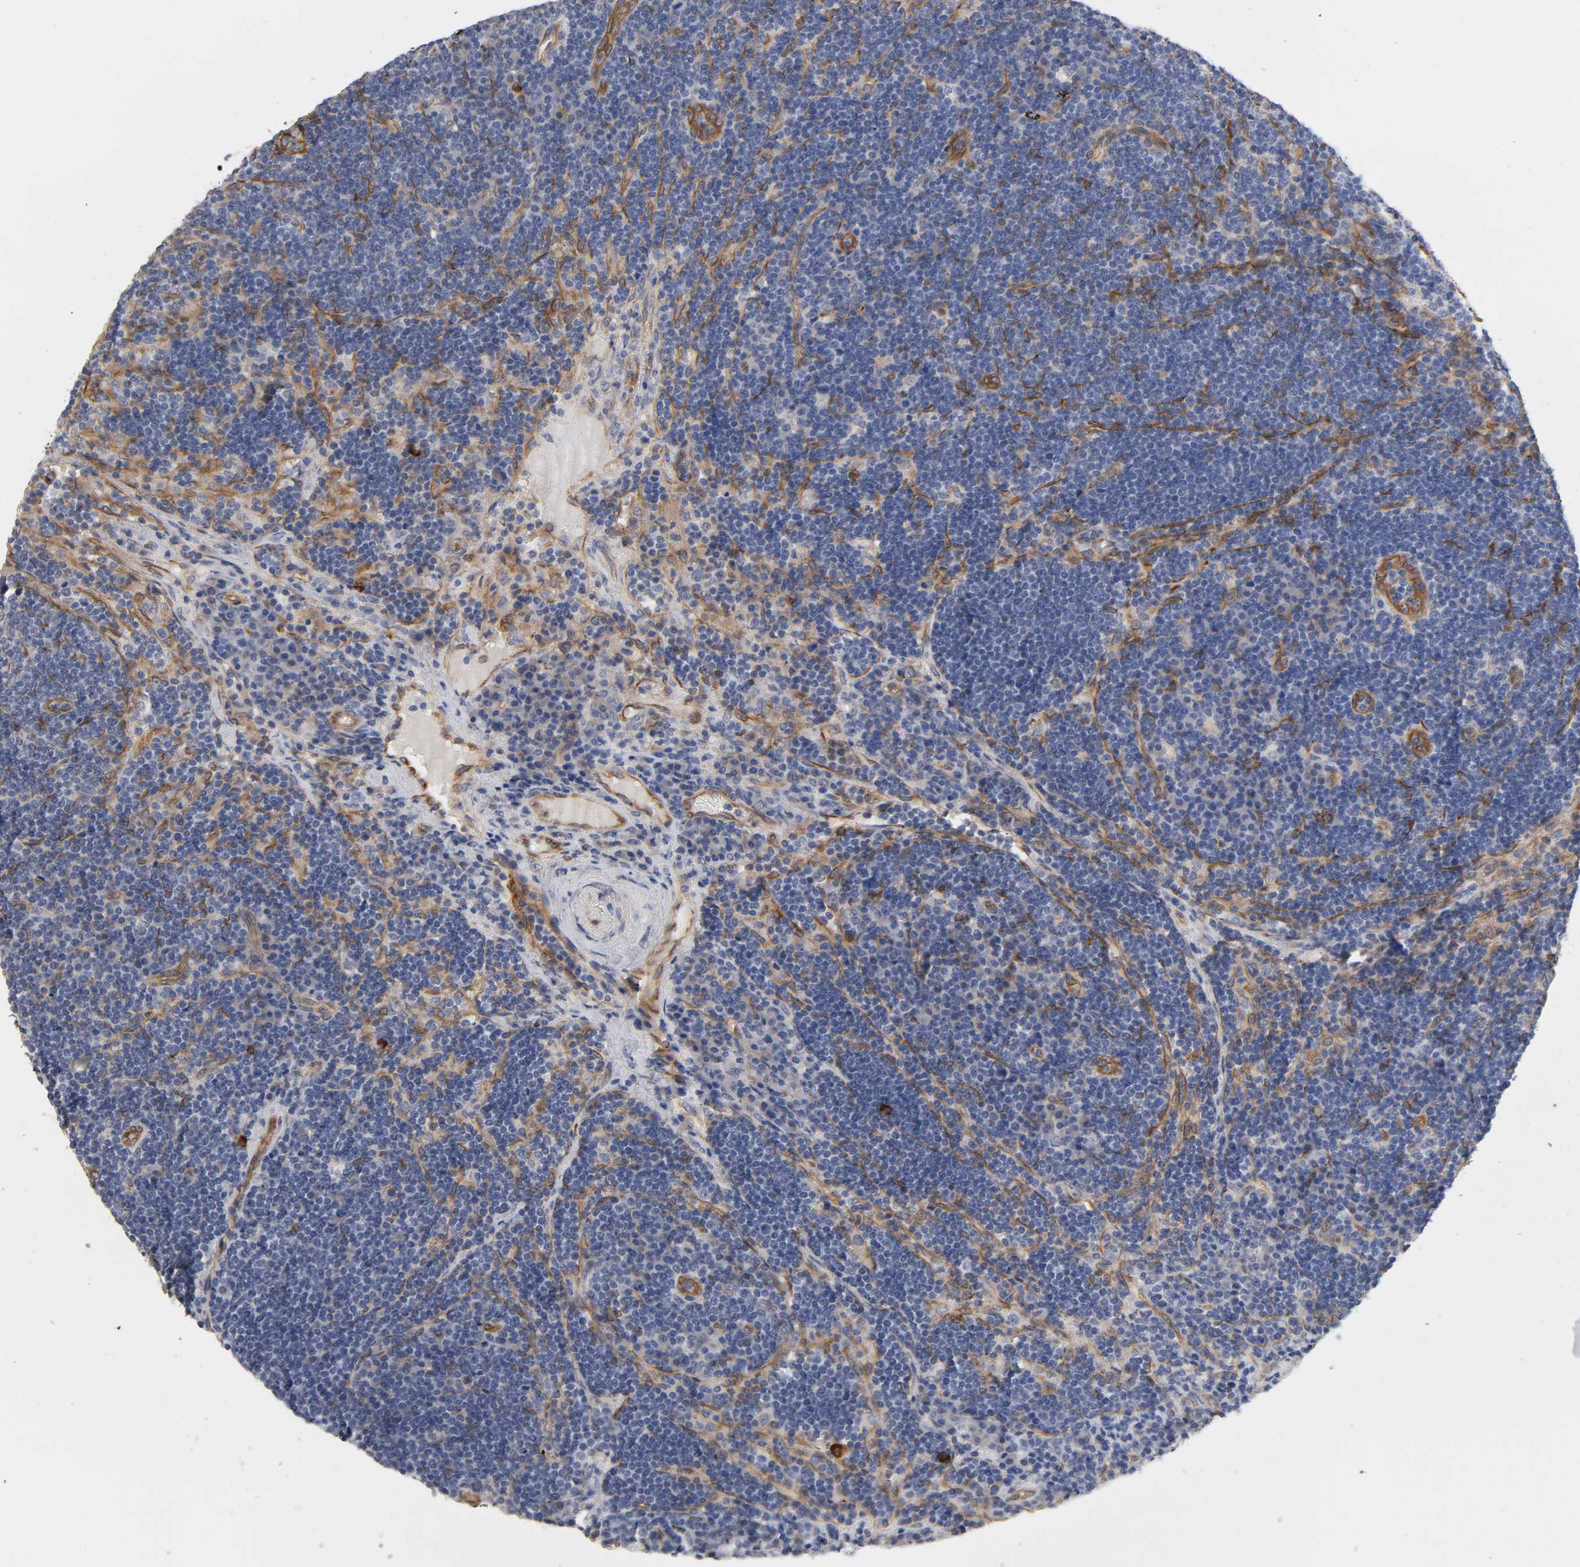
{"staining": {"intensity": "moderate", "quantity": "<25%", "location": "cytoplasmic/membranous"}, "tissue": "lymph node", "cell_type": "Germinal center cells", "image_type": "normal", "snomed": [{"axis": "morphology", "description": "Normal tissue, NOS"}, {"axis": "morphology", "description": "Squamous cell carcinoma, metastatic, NOS"}, {"axis": "topography", "description": "Lymph node"}], "caption": "Immunohistochemical staining of normal lymph node displays <25% levels of moderate cytoplasmic/membranous protein staining in approximately <25% of germinal center cells. The staining was performed using DAB (3,3'-diaminobenzidine) to visualize the protein expression in brown, while the nuclei were stained in blue with hematoxylin (Magnification: 20x).", "gene": "RAB13", "patient": {"sex": "female", "age": 53}}